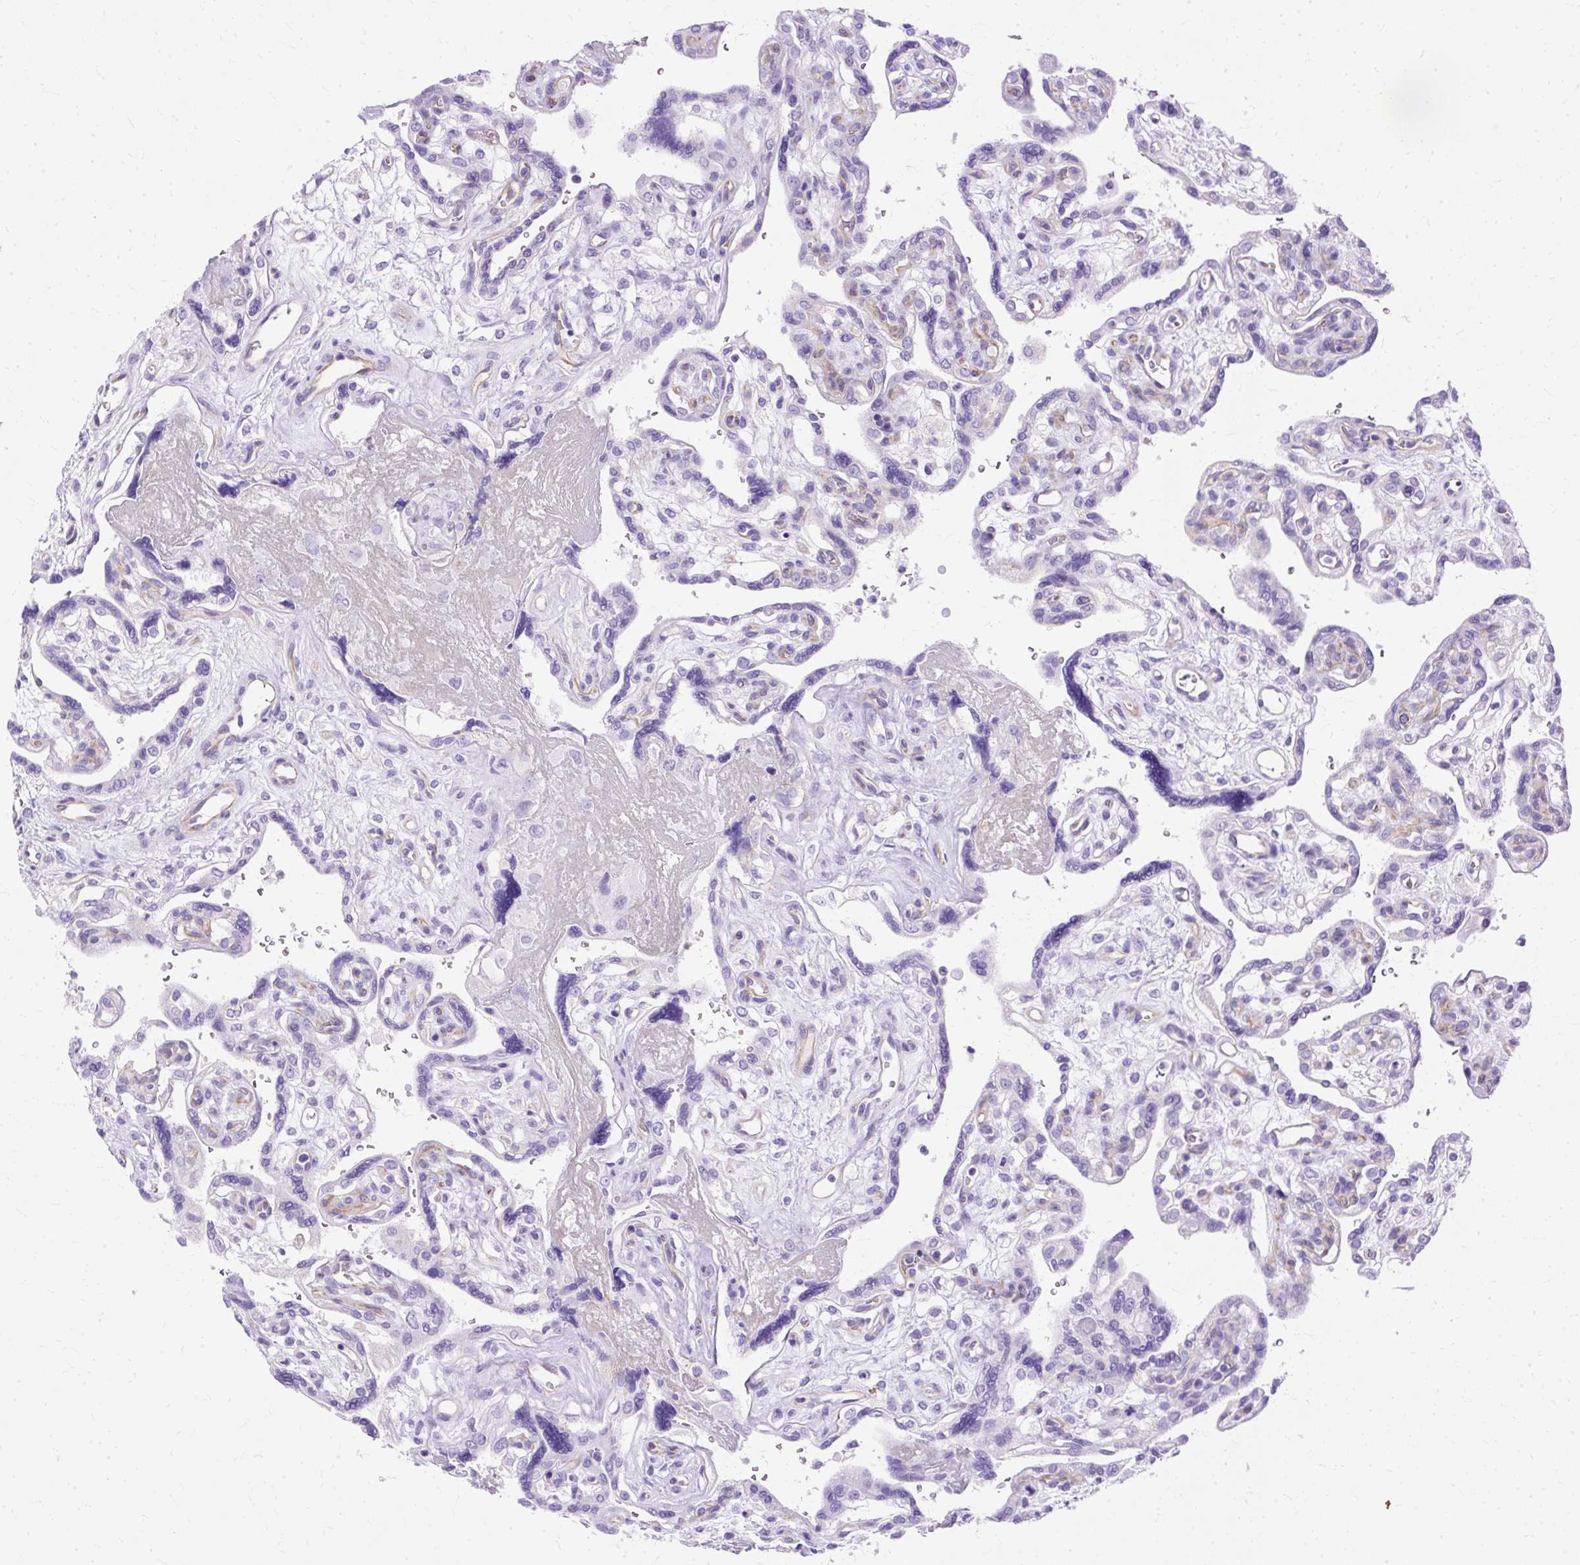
{"staining": {"intensity": "weak", "quantity": "<25%", "location": "cytoplasmic/membranous"}, "tissue": "placenta", "cell_type": "Decidual cells", "image_type": "normal", "snomed": [{"axis": "morphology", "description": "Normal tissue, NOS"}, {"axis": "topography", "description": "Placenta"}], "caption": "Immunohistochemistry (IHC) of normal human placenta demonstrates no expression in decidual cells. The staining is performed using DAB (3,3'-diaminobenzidine) brown chromogen with nuclei counter-stained in using hematoxylin.", "gene": "MYO6", "patient": {"sex": "female", "age": 39}}